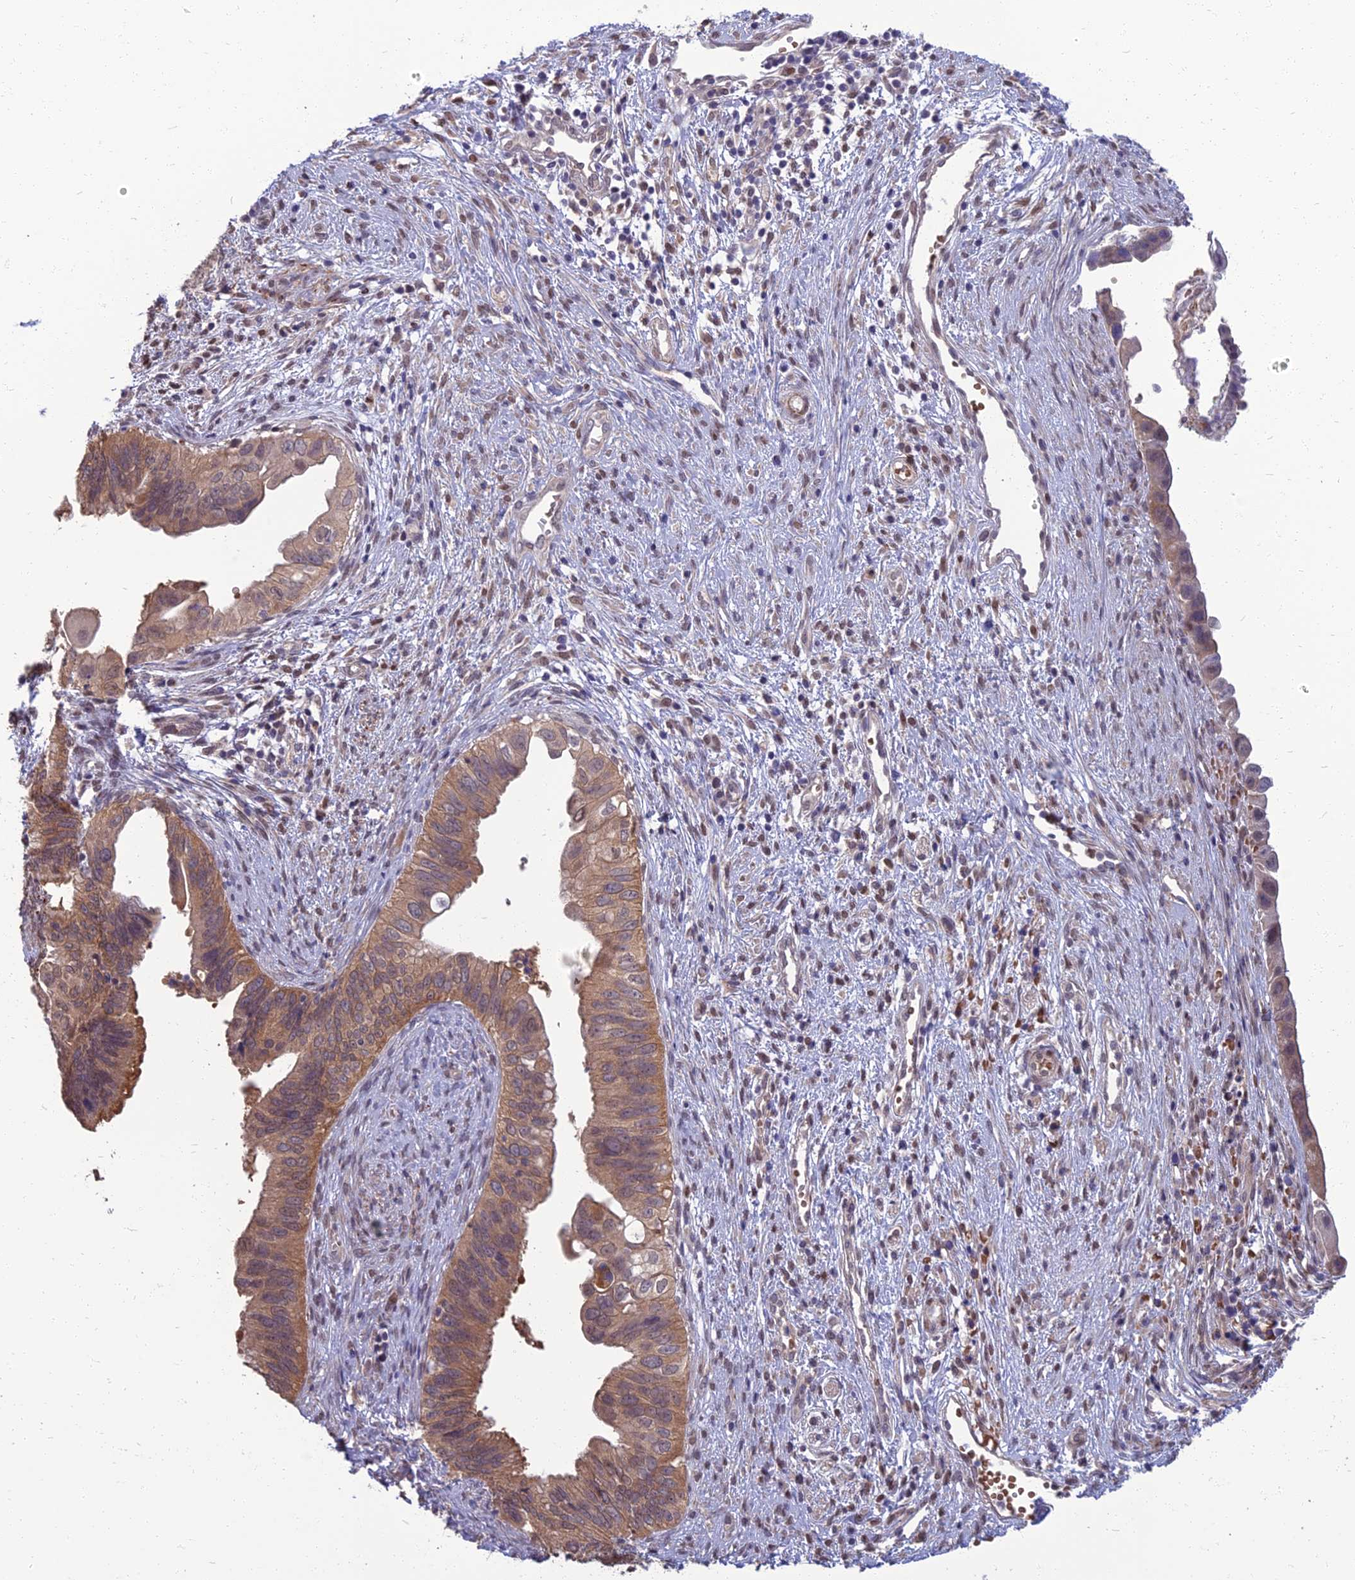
{"staining": {"intensity": "weak", "quantity": "25%-75%", "location": "cytoplasmic/membranous,nuclear"}, "tissue": "cervical cancer", "cell_type": "Tumor cells", "image_type": "cancer", "snomed": [{"axis": "morphology", "description": "Adenocarcinoma, NOS"}, {"axis": "topography", "description": "Cervix"}], "caption": "Immunohistochemistry of human cervical cancer exhibits low levels of weak cytoplasmic/membranous and nuclear positivity in about 25%-75% of tumor cells.", "gene": "NR4A3", "patient": {"sex": "female", "age": 42}}